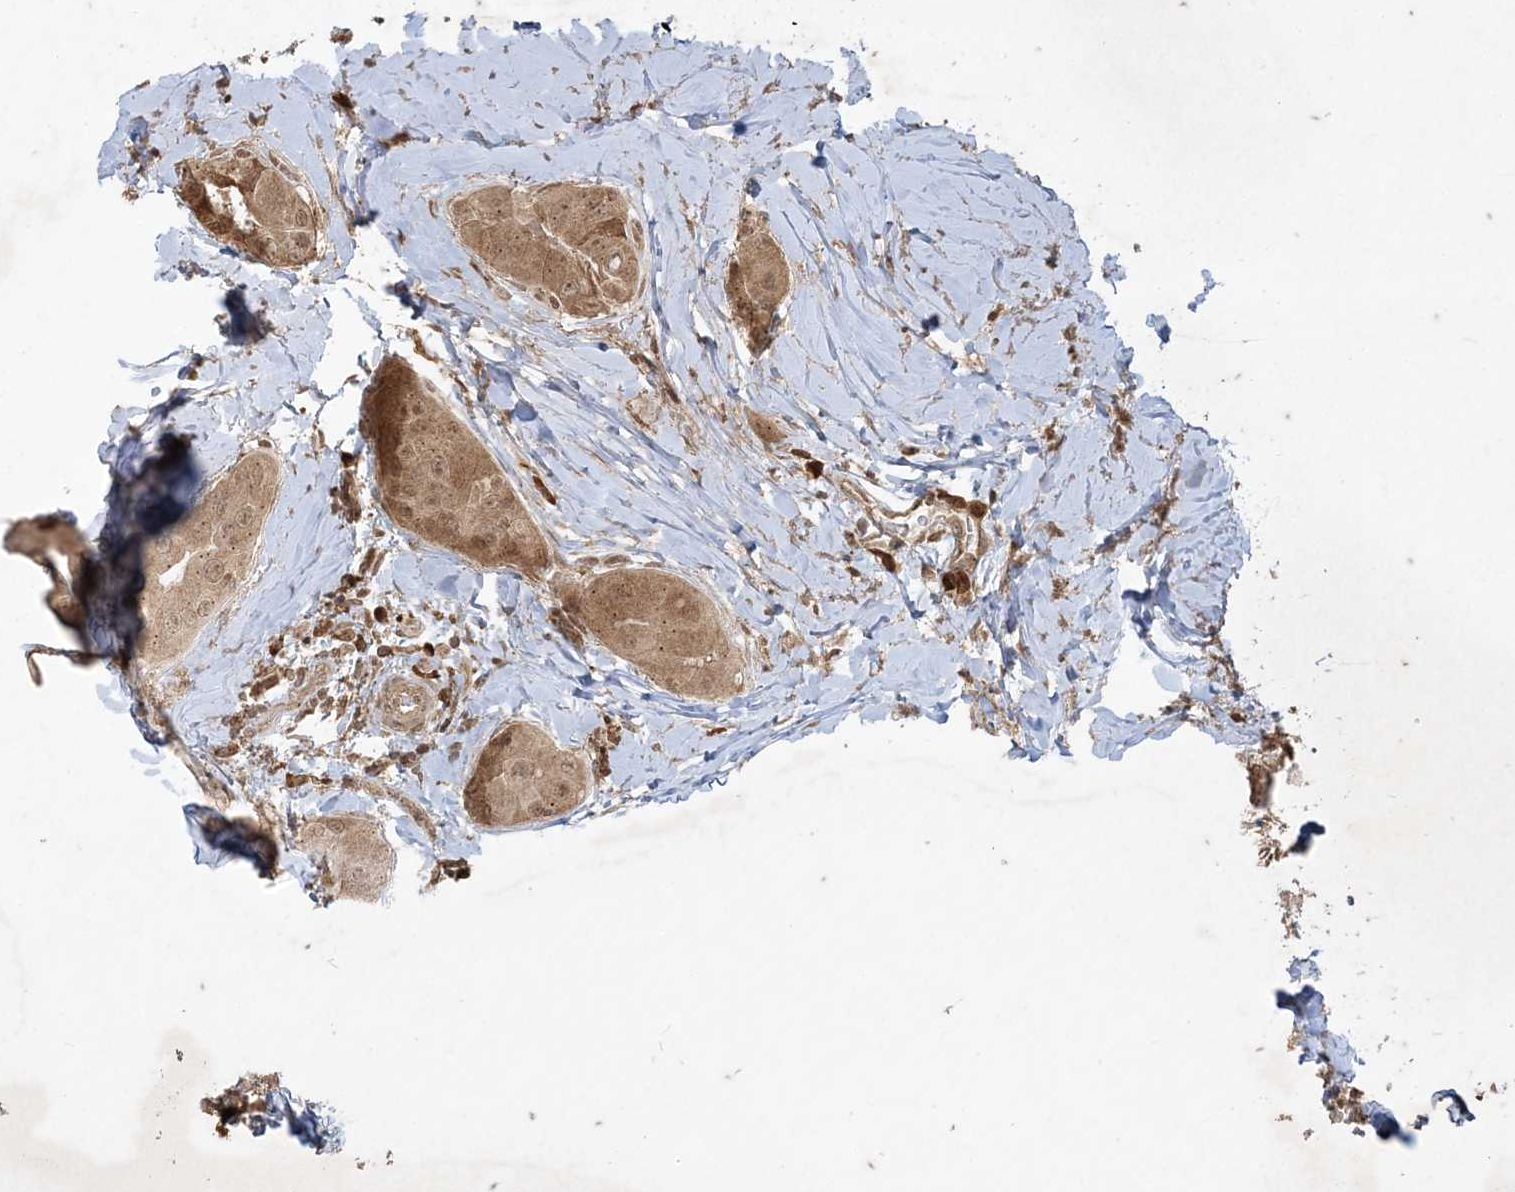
{"staining": {"intensity": "moderate", "quantity": ">75%", "location": "cytoplasmic/membranous,nuclear"}, "tissue": "thyroid cancer", "cell_type": "Tumor cells", "image_type": "cancer", "snomed": [{"axis": "morphology", "description": "Papillary adenocarcinoma, NOS"}, {"axis": "topography", "description": "Thyroid gland"}], "caption": "The immunohistochemical stain highlights moderate cytoplasmic/membranous and nuclear staining in tumor cells of papillary adenocarcinoma (thyroid) tissue.", "gene": "RRAS", "patient": {"sex": "male", "age": 33}}